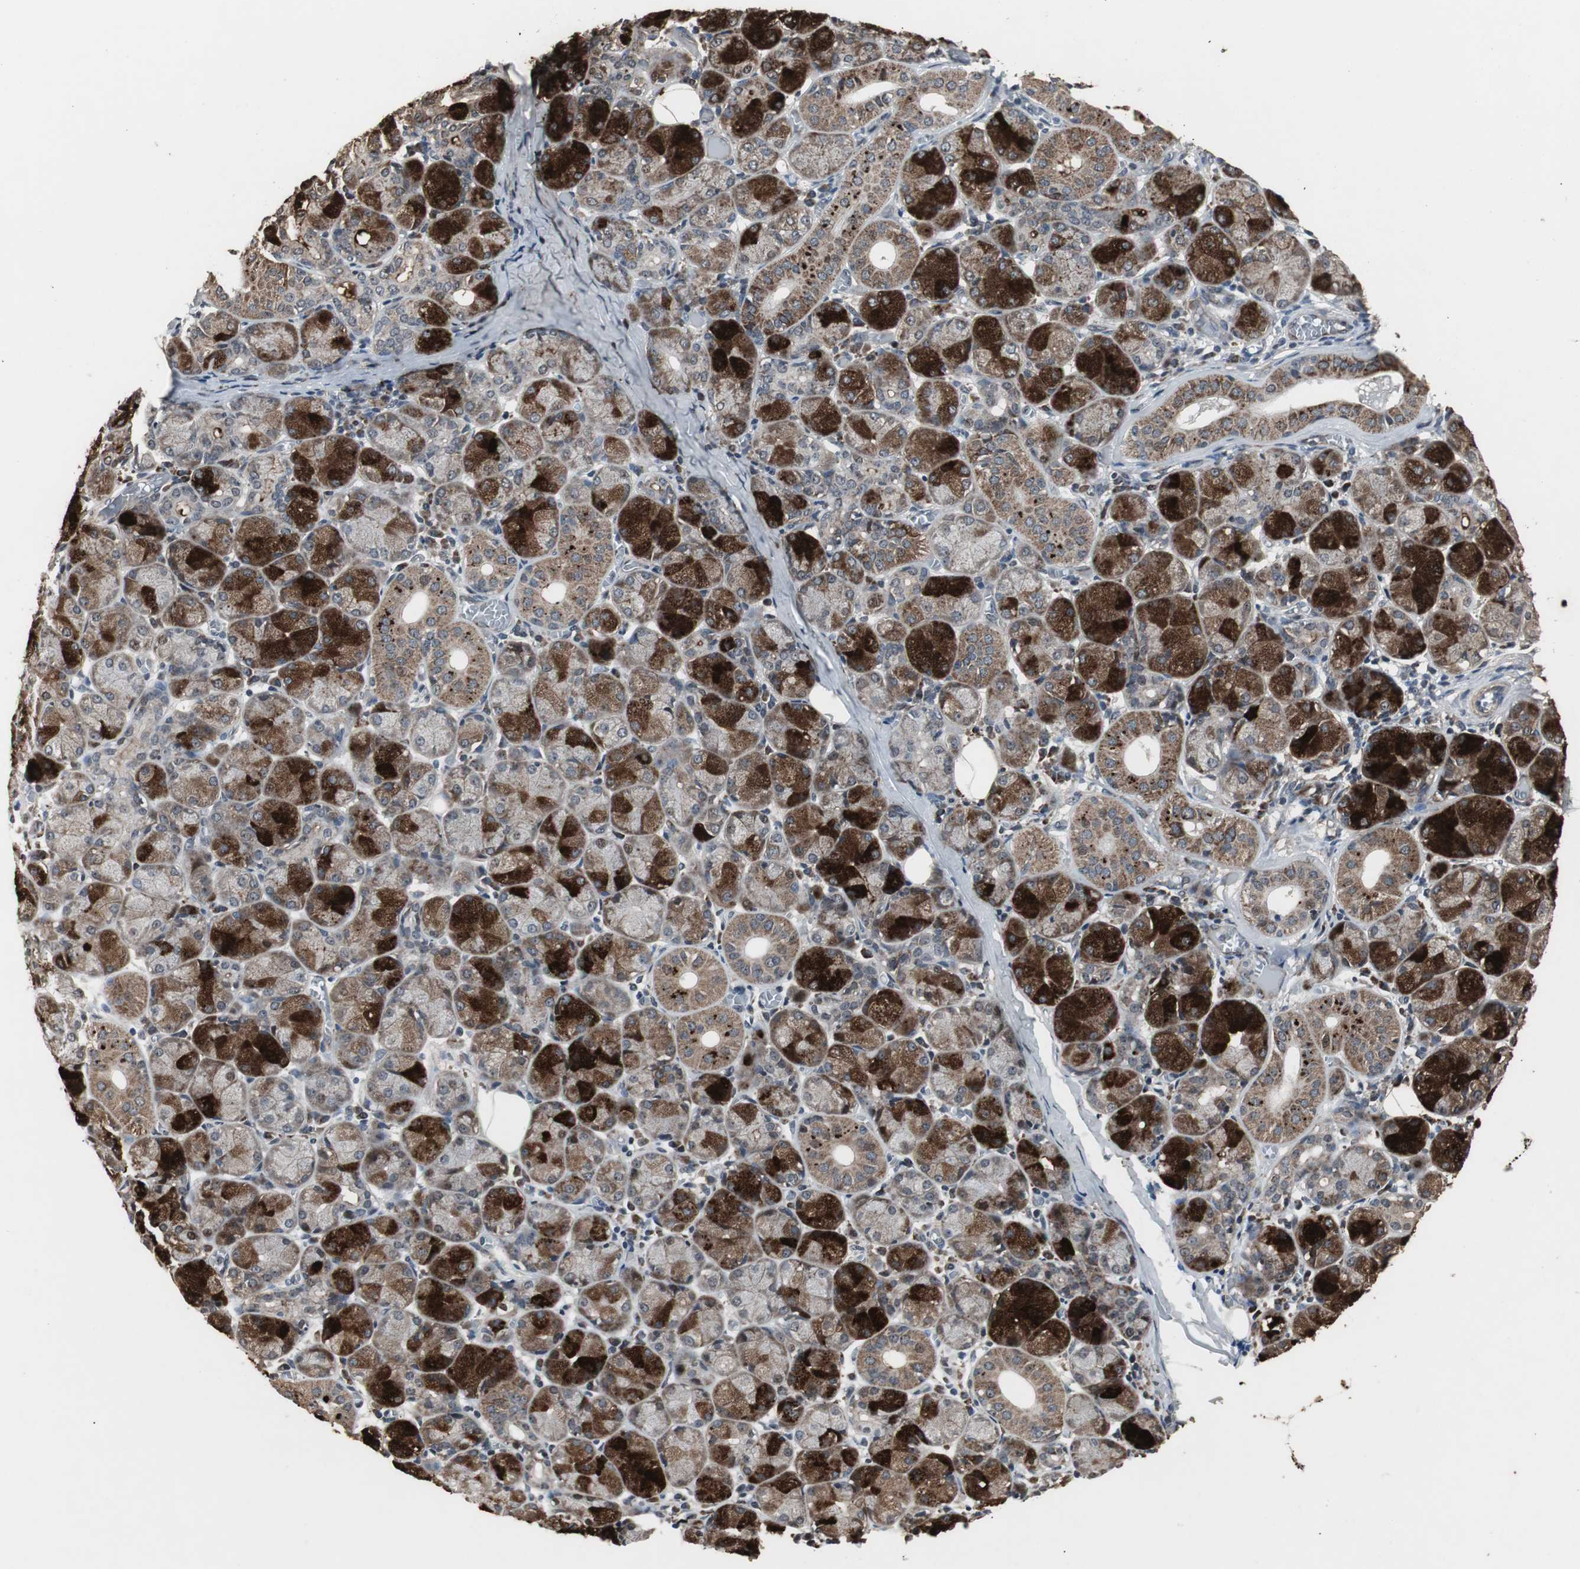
{"staining": {"intensity": "strong", "quantity": ">75%", "location": "cytoplasmic/membranous"}, "tissue": "salivary gland", "cell_type": "Glandular cells", "image_type": "normal", "snomed": [{"axis": "morphology", "description": "Normal tissue, NOS"}, {"axis": "topography", "description": "Salivary gland"}], "caption": "DAB immunohistochemical staining of unremarkable human salivary gland displays strong cytoplasmic/membranous protein positivity in about >75% of glandular cells.", "gene": "MRPL40", "patient": {"sex": "female", "age": 24}}